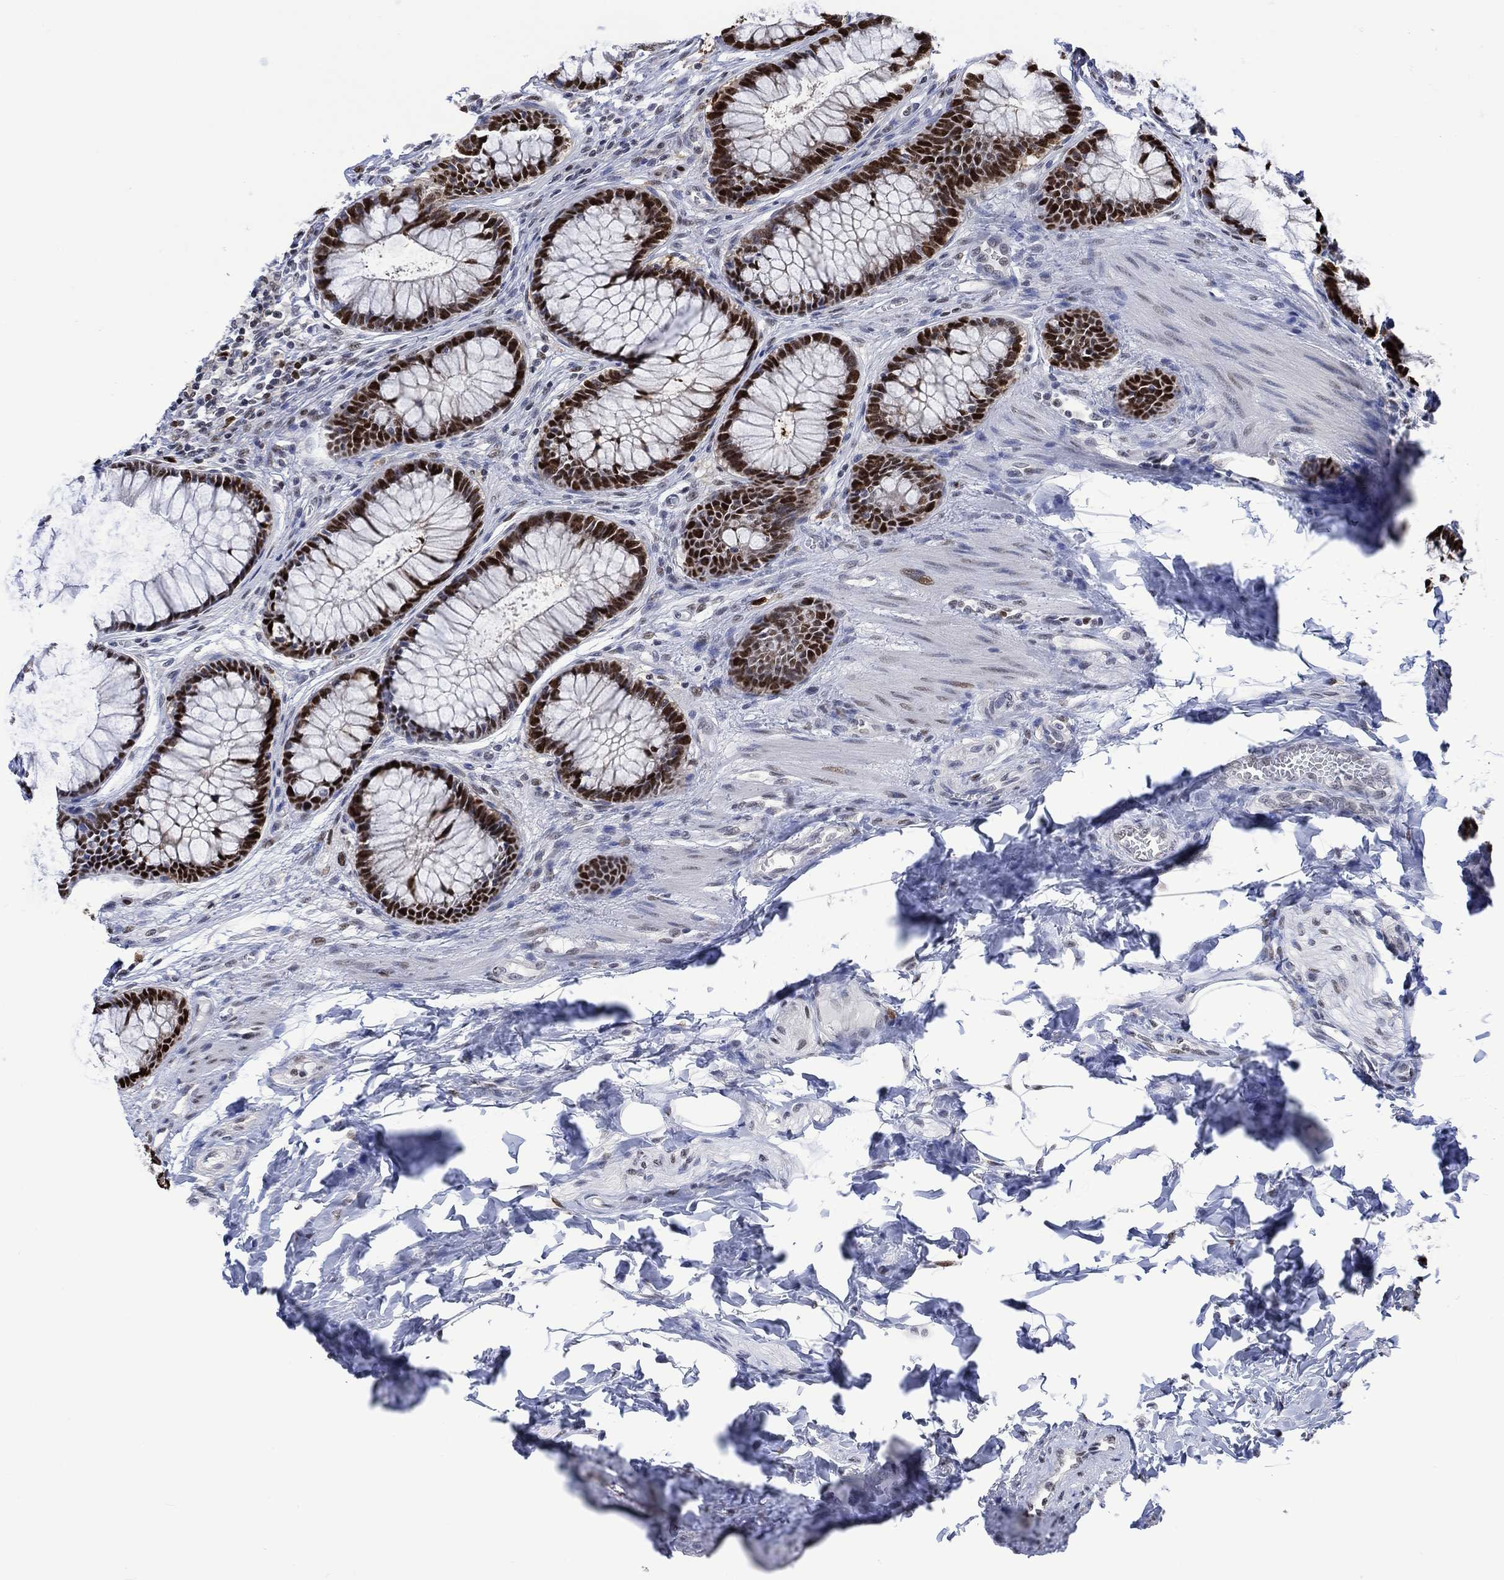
{"staining": {"intensity": "weak", "quantity": "25%-75%", "location": "nuclear"}, "tissue": "colon", "cell_type": "Endothelial cells", "image_type": "normal", "snomed": [{"axis": "morphology", "description": "Normal tissue, NOS"}, {"axis": "topography", "description": "Colon"}], "caption": "Immunohistochemical staining of normal human colon displays 25%-75% levels of weak nuclear protein expression in approximately 25%-75% of endothelial cells. Using DAB (3,3'-diaminobenzidine) (brown) and hematoxylin (blue) stains, captured at high magnification using brightfield microscopy.", "gene": "RAD54L2", "patient": {"sex": "female", "age": 65}}